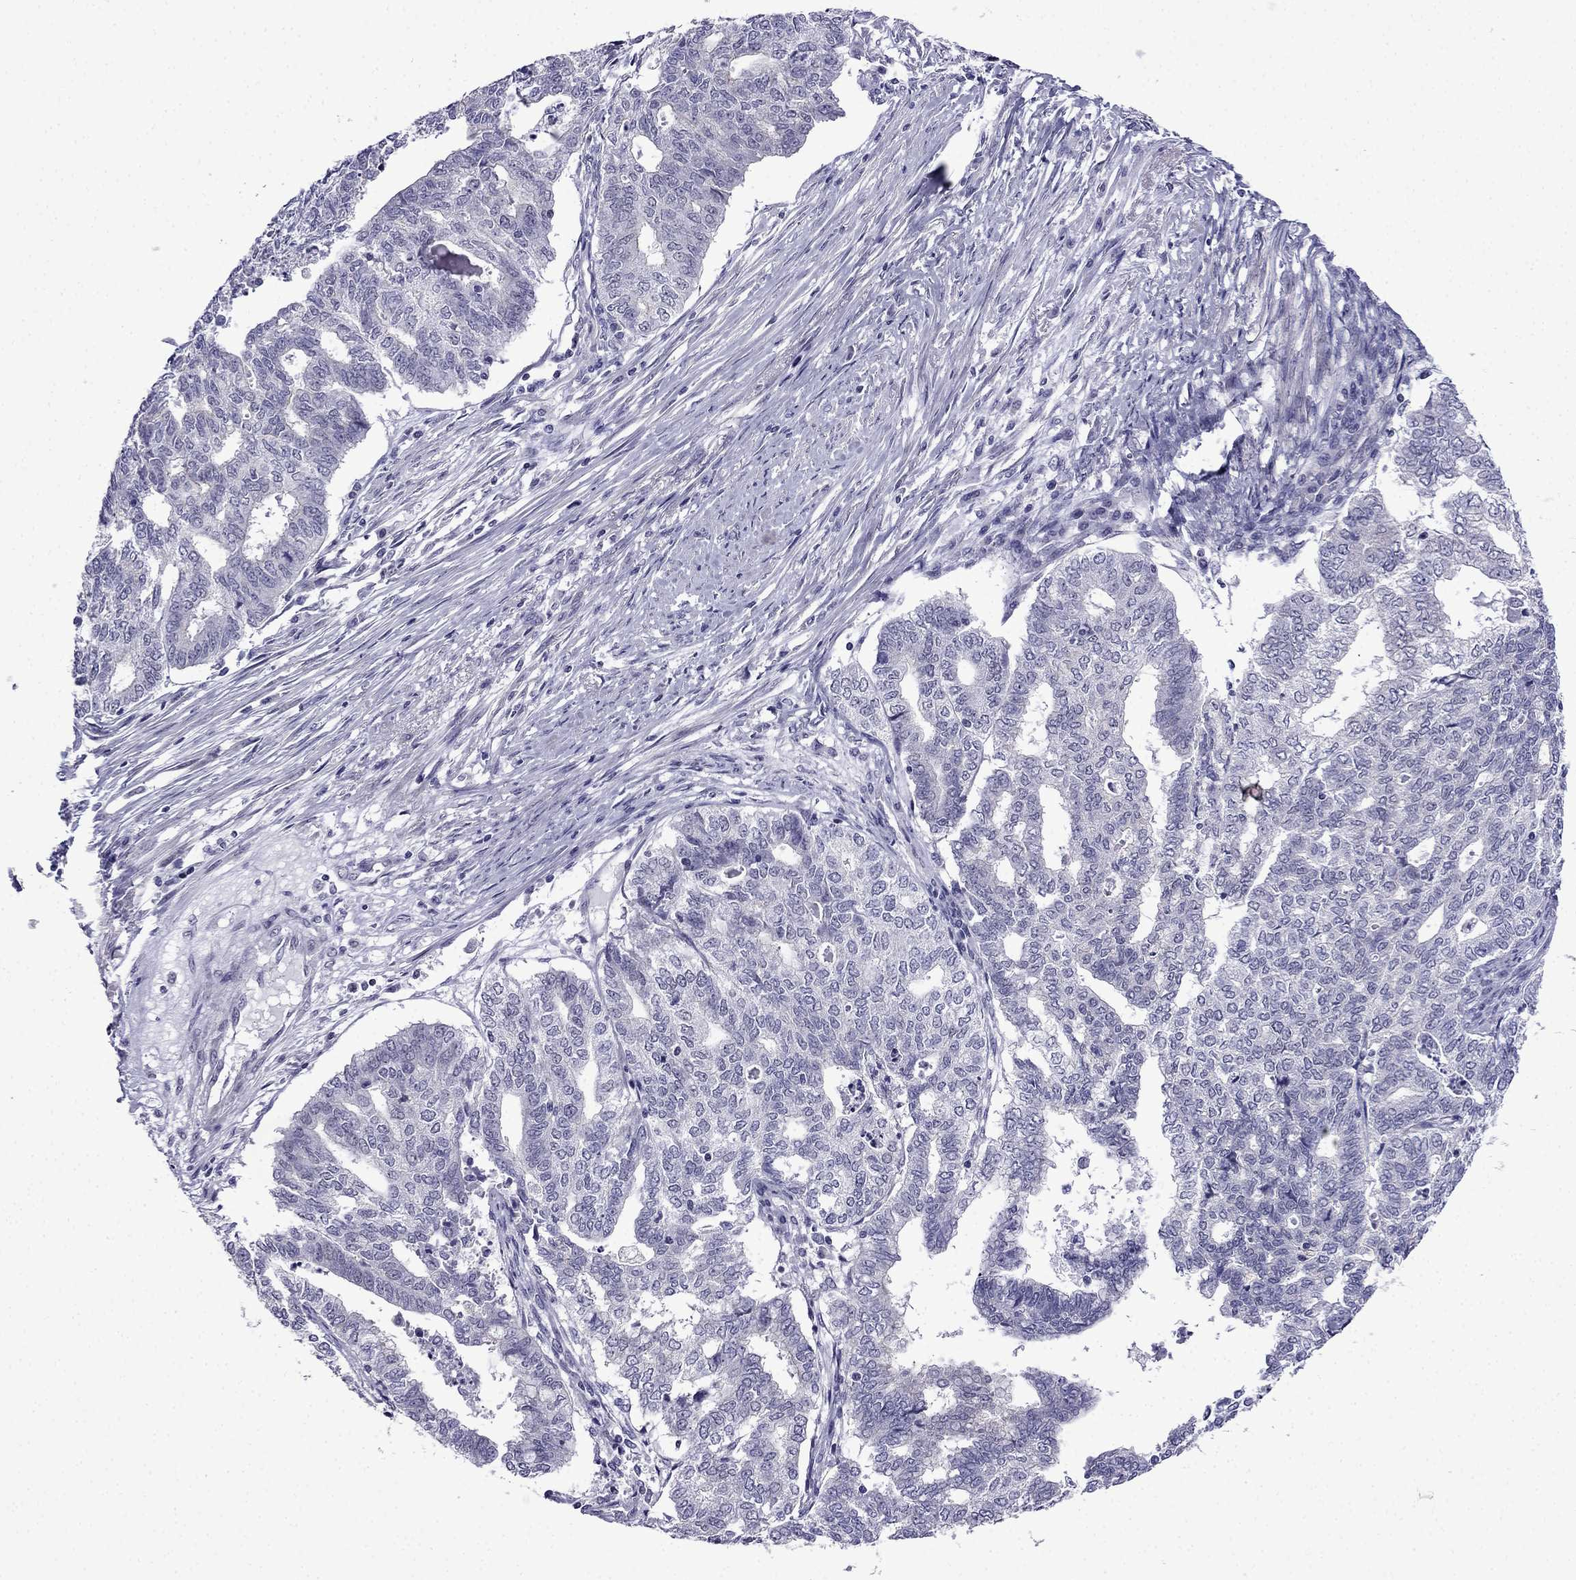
{"staining": {"intensity": "negative", "quantity": "none", "location": "none"}, "tissue": "endometrial cancer", "cell_type": "Tumor cells", "image_type": "cancer", "snomed": [{"axis": "morphology", "description": "Adenocarcinoma, NOS"}, {"axis": "topography", "description": "Endometrium"}], "caption": "Immunohistochemistry histopathology image of human endometrial cancer stained for a protein (brown), which displays no staining in tumor cells.", "gene": "POM121L12", "patient": {"sex": "female", "age": 79}}